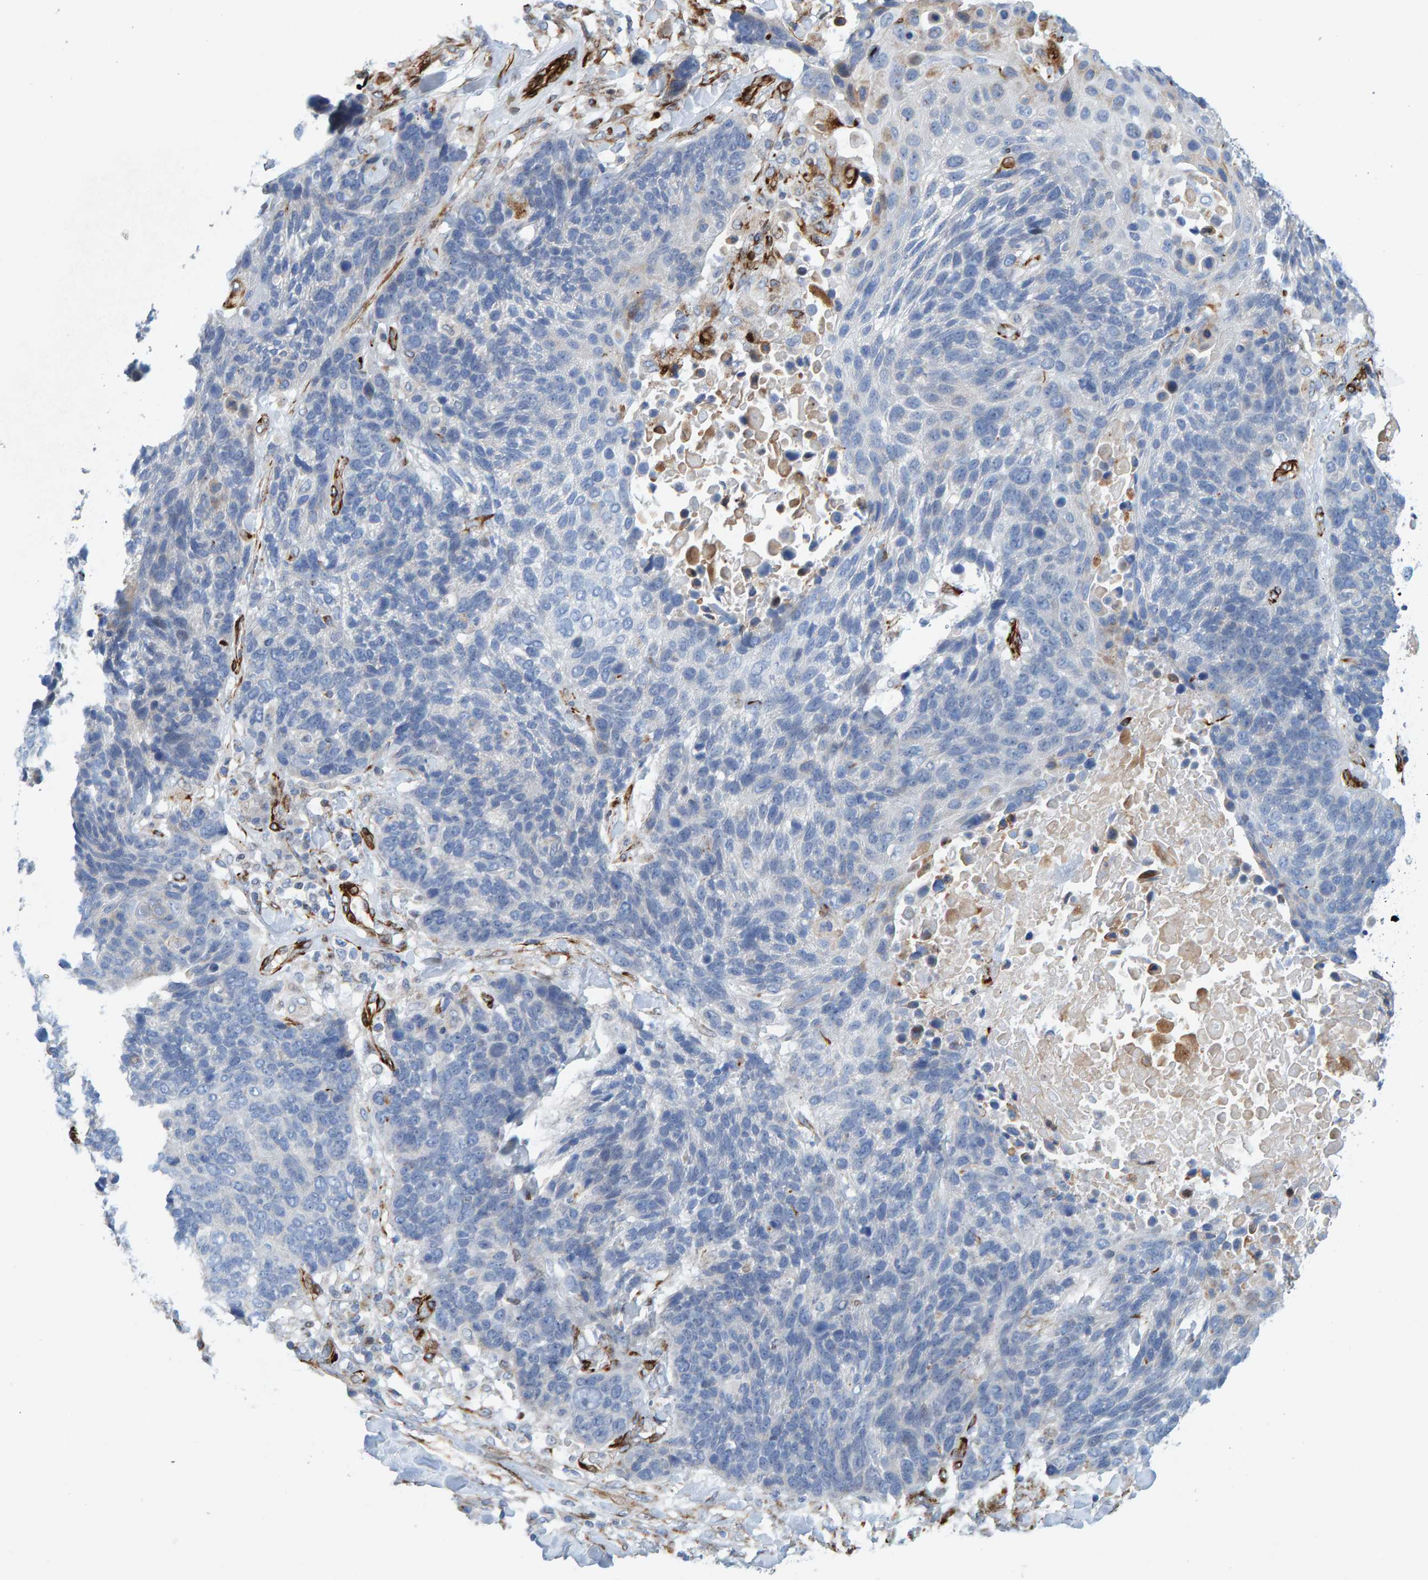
{"staining": {"intensity": "negative", "quantity": "none", "location": "none"}, "tissue": "lung cancer", "cell_type": "Tumor cells", "image_type": "cancer", "snomed": [{"axis": "morphology", "description": "Squamous cell carcinoma, NOS"}, {"axis": "topography", "description": "Lung"}], "caption": "Human lung cancer stained for a protein using IHC demonstrates no positivity in tumor cells.", "gene": "POLG2", "patient": {"sex": "male", "age": 65}}